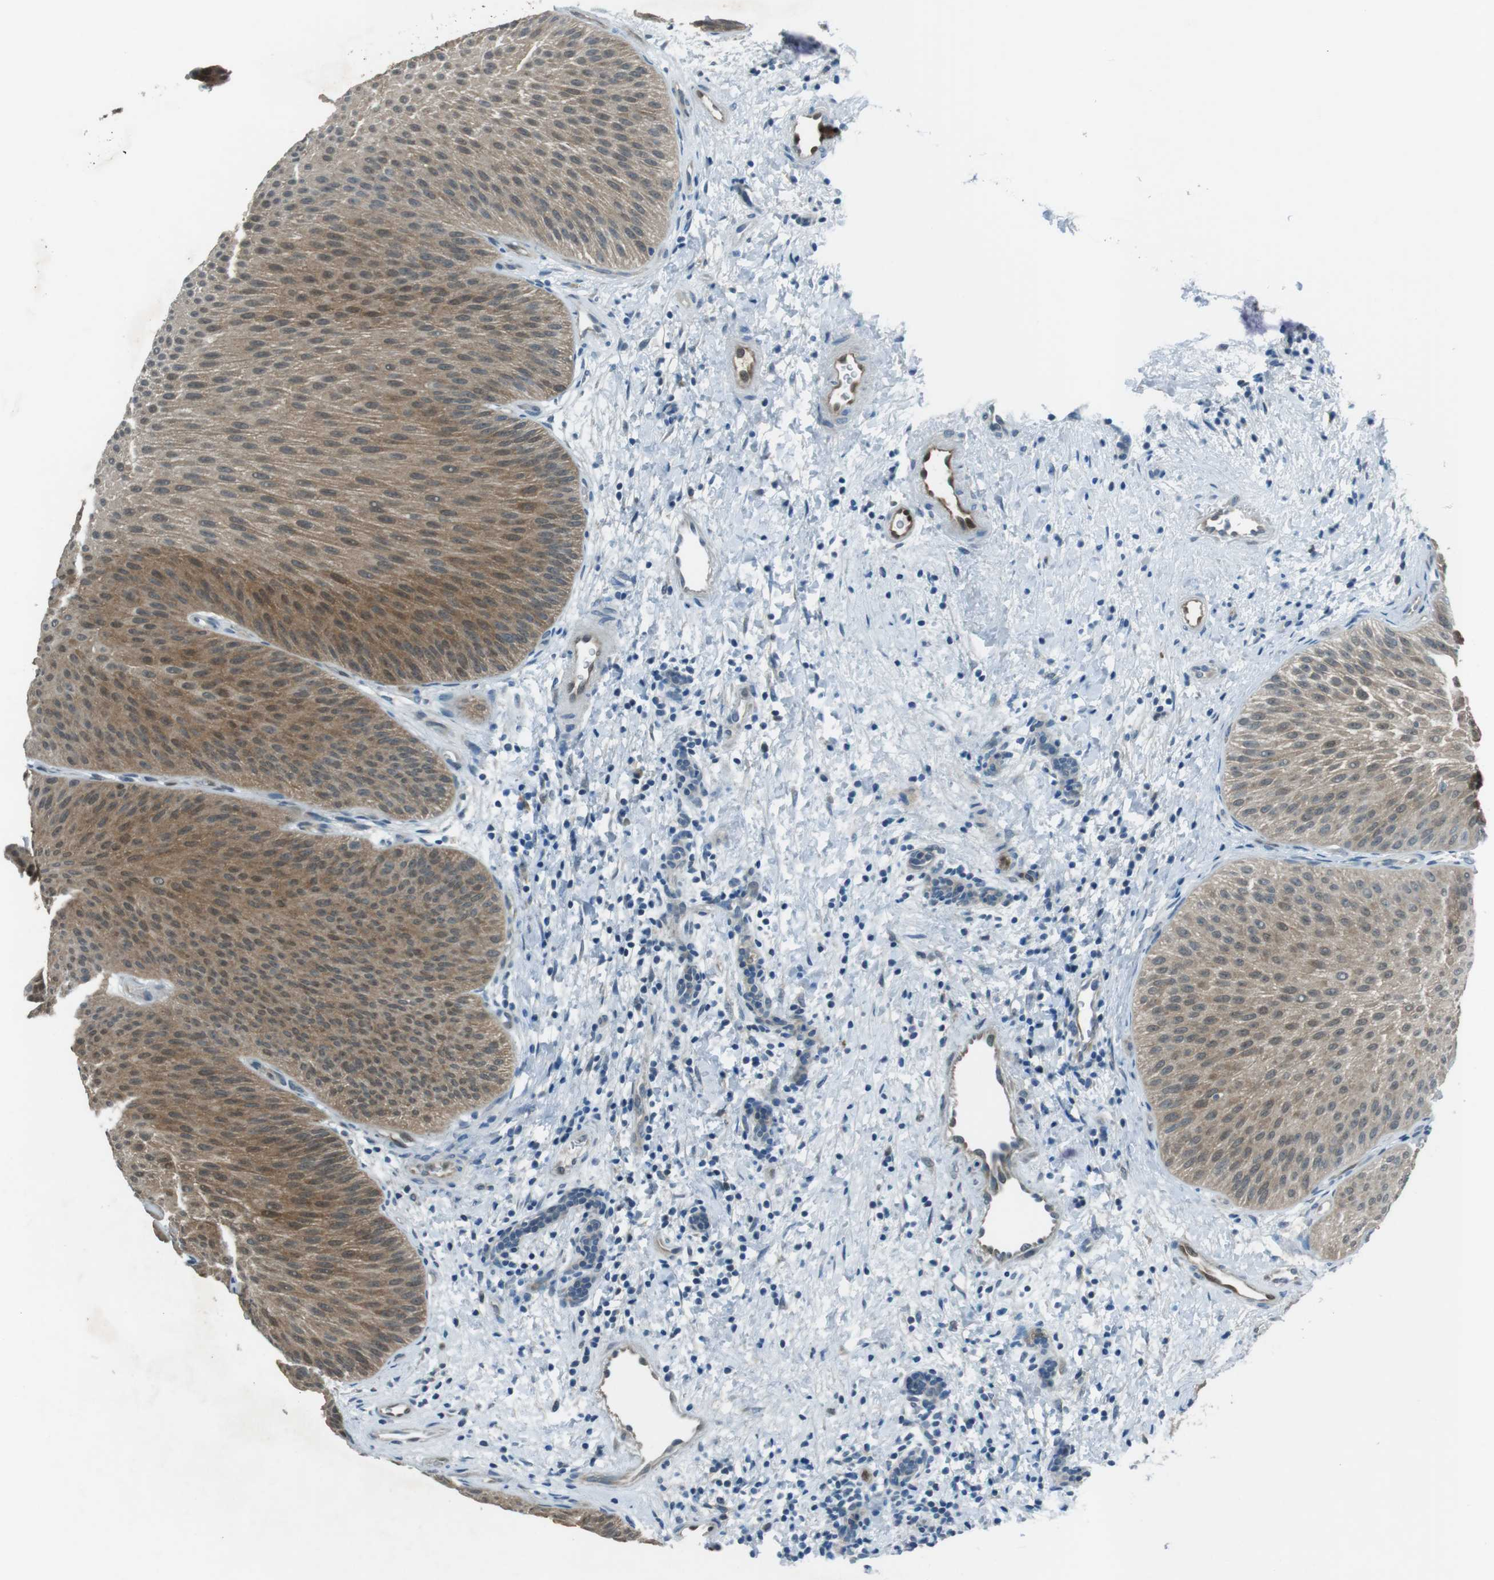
{"staining": {"intensity": "moderate", "quantity": ">75%", "location": "cytoplasmic/membranous,nuclear"}, "tissue": "urothelial cancer", "cell_type": "Tumor cells", "image_type": "cancer", "snomed": [{"axis": "morphology", "description": "Urothelial carcinoma, Low grade"}, {"axis": "topography", "description": "Urinary bladder"}], "caption": "A photomicrograph of urothelial carcinoma (low-grade) stained for a protein shows moderate cytoplasmic/membranous and nuclear brown staining in tumor cells. (brown staining indicates protein expression, while blue staining denotes nuclei).", "gene": "MFAP3", "patient": {"sex": "female", "age": 60}}